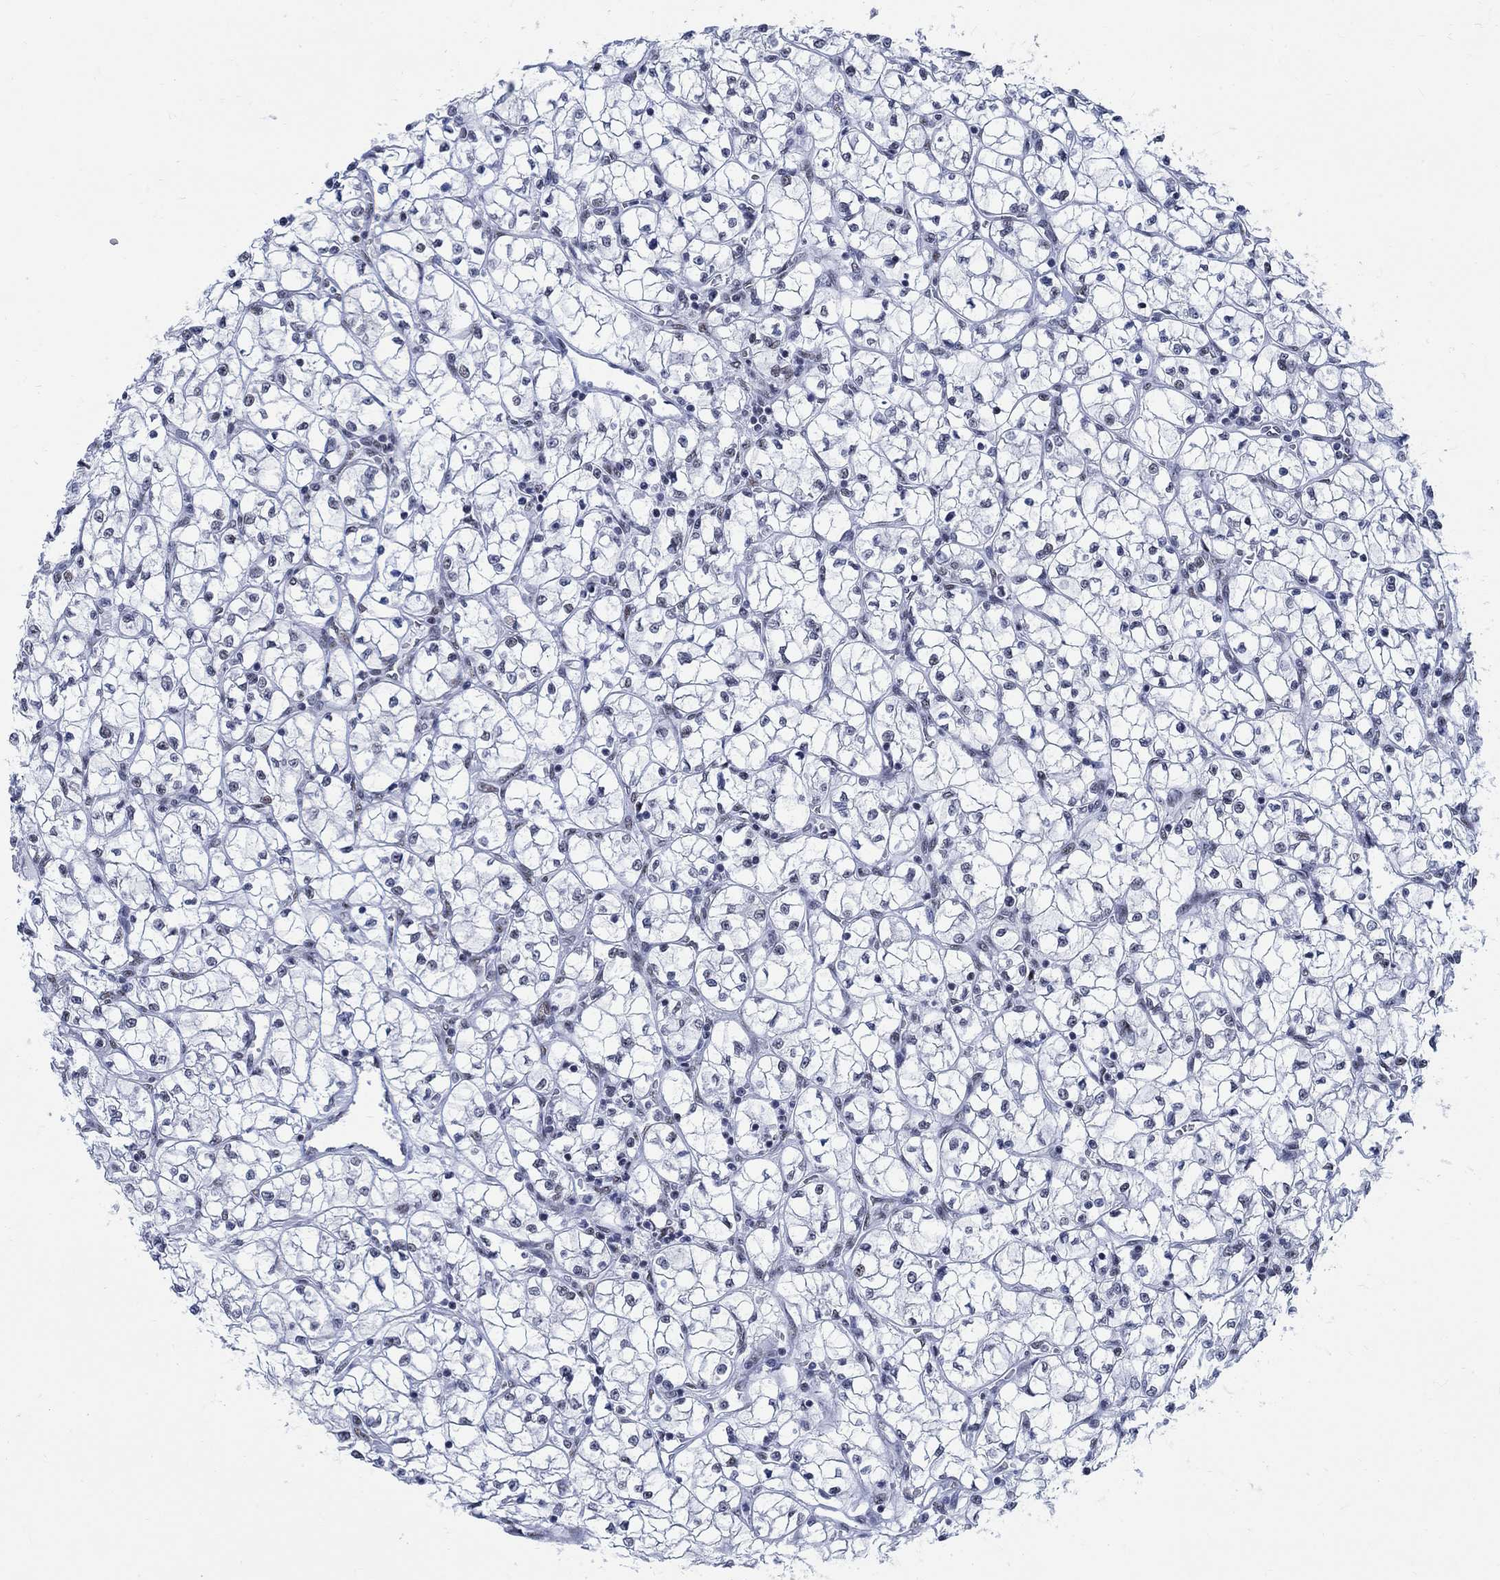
{"staining": {"intensity": "negative", "quantity": "none", "location": "none"}, "tissue": "renal cancer", "cell_type": "Tumor cells", "image_type": "cancer", "snomed": [{"axis": "morphology", "description": "Adenocarcinoma, NOS"}, {"axis": "topography", "description": "Kidney"}], "caption": "A photomicrograph of human renal cancer (adenocarcinoma) is negative for staining in tumor cells.", "gene": "DLK1", "patient": {"sex": "female", "age": 64}}